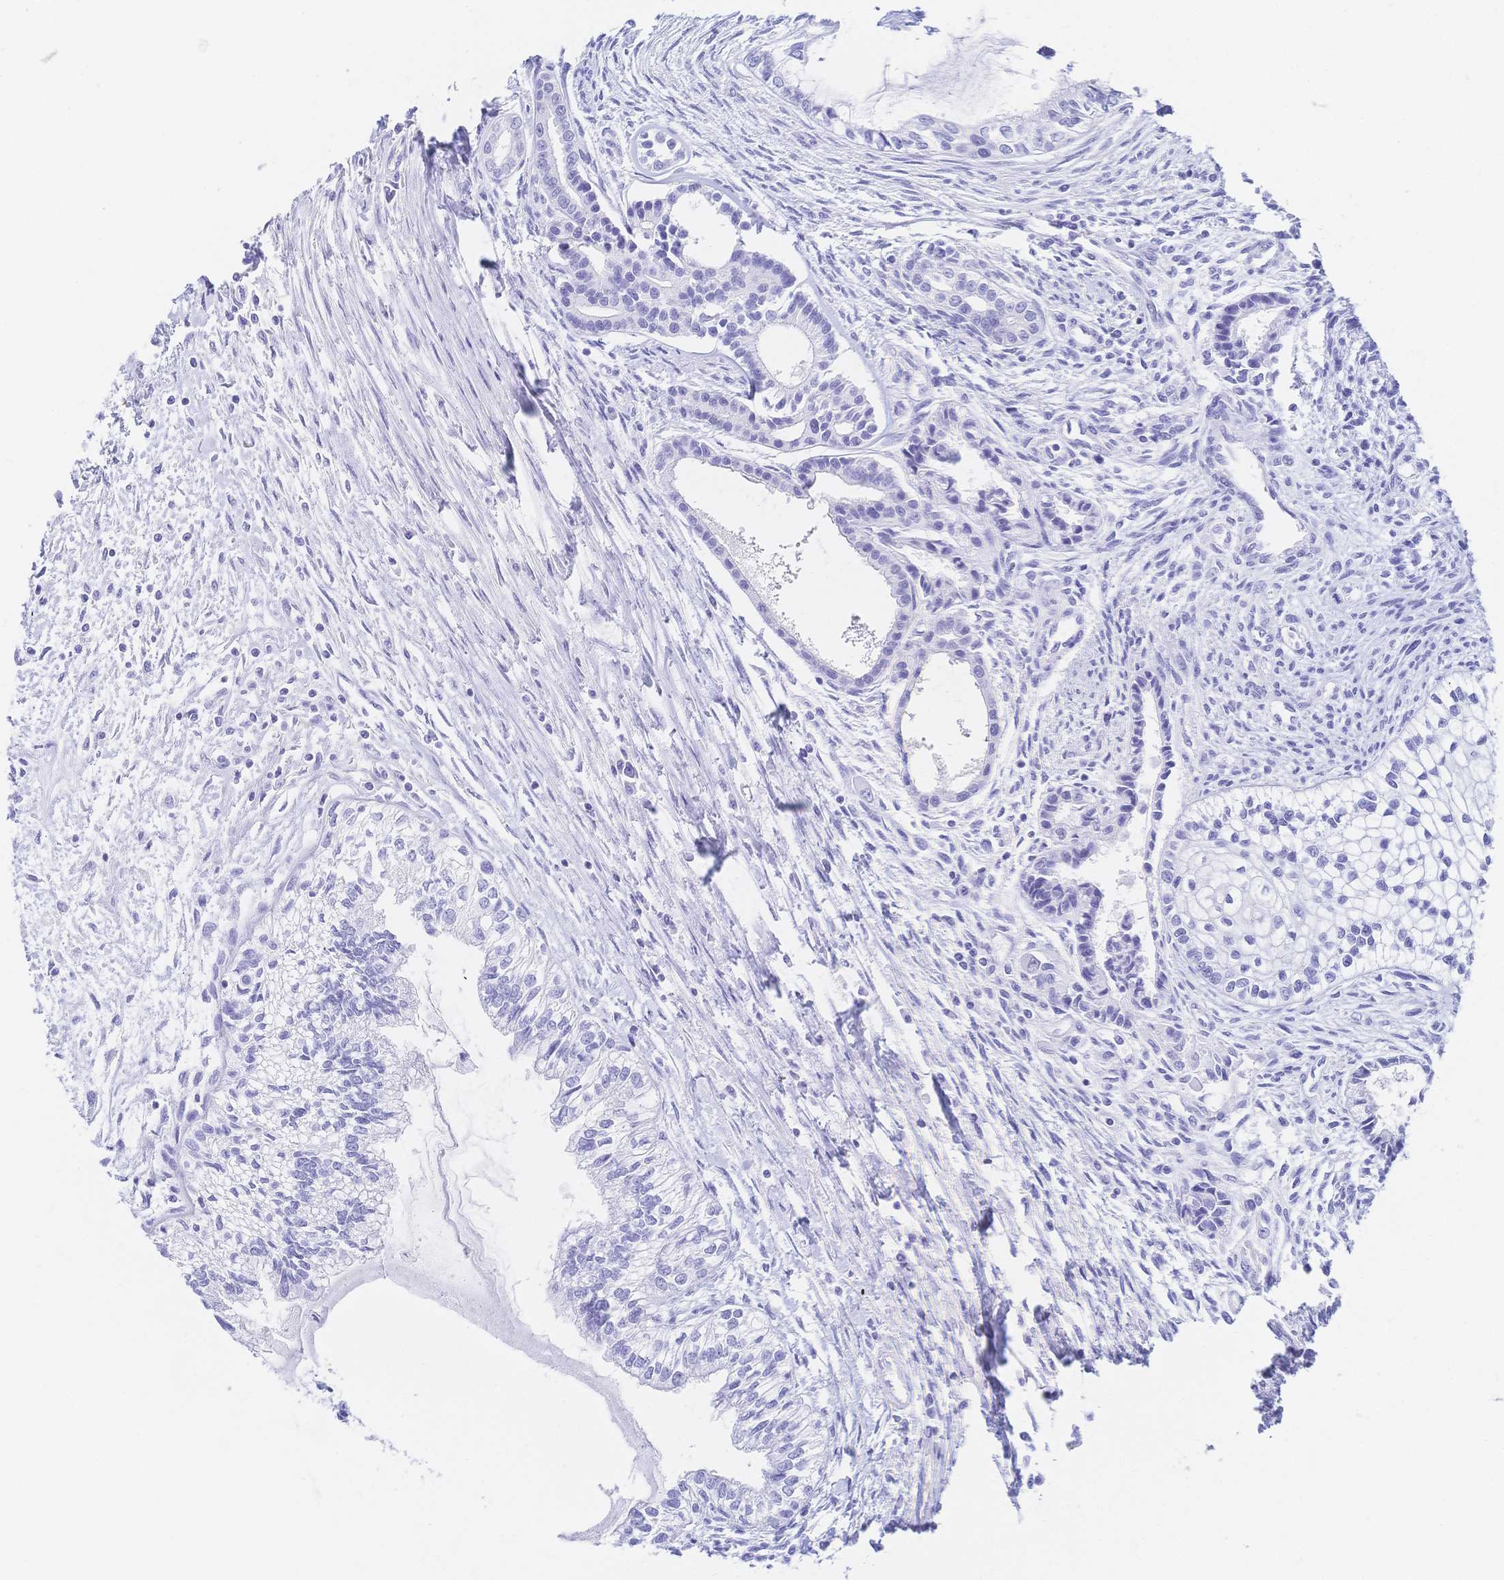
{"staining": {"intensity": "negative", "quantity": "none", "location": "none"}, "tissue": "testis cancer", "cell_type": "Tumor cells", "image_type": "cancer", "snomed": [{"axis": "morphology", "description": "Carcinoma, Embryonal, NOS"}, {"axis": "topography", "description": "Testis"}], "caption": "This is a micrograph of immunohistochemistry staining of testis embryonal carcinoma, which shows no expression in tumor cells.", "gene": "MEP1B", "patient": {"sex": "male", "age": 37}}